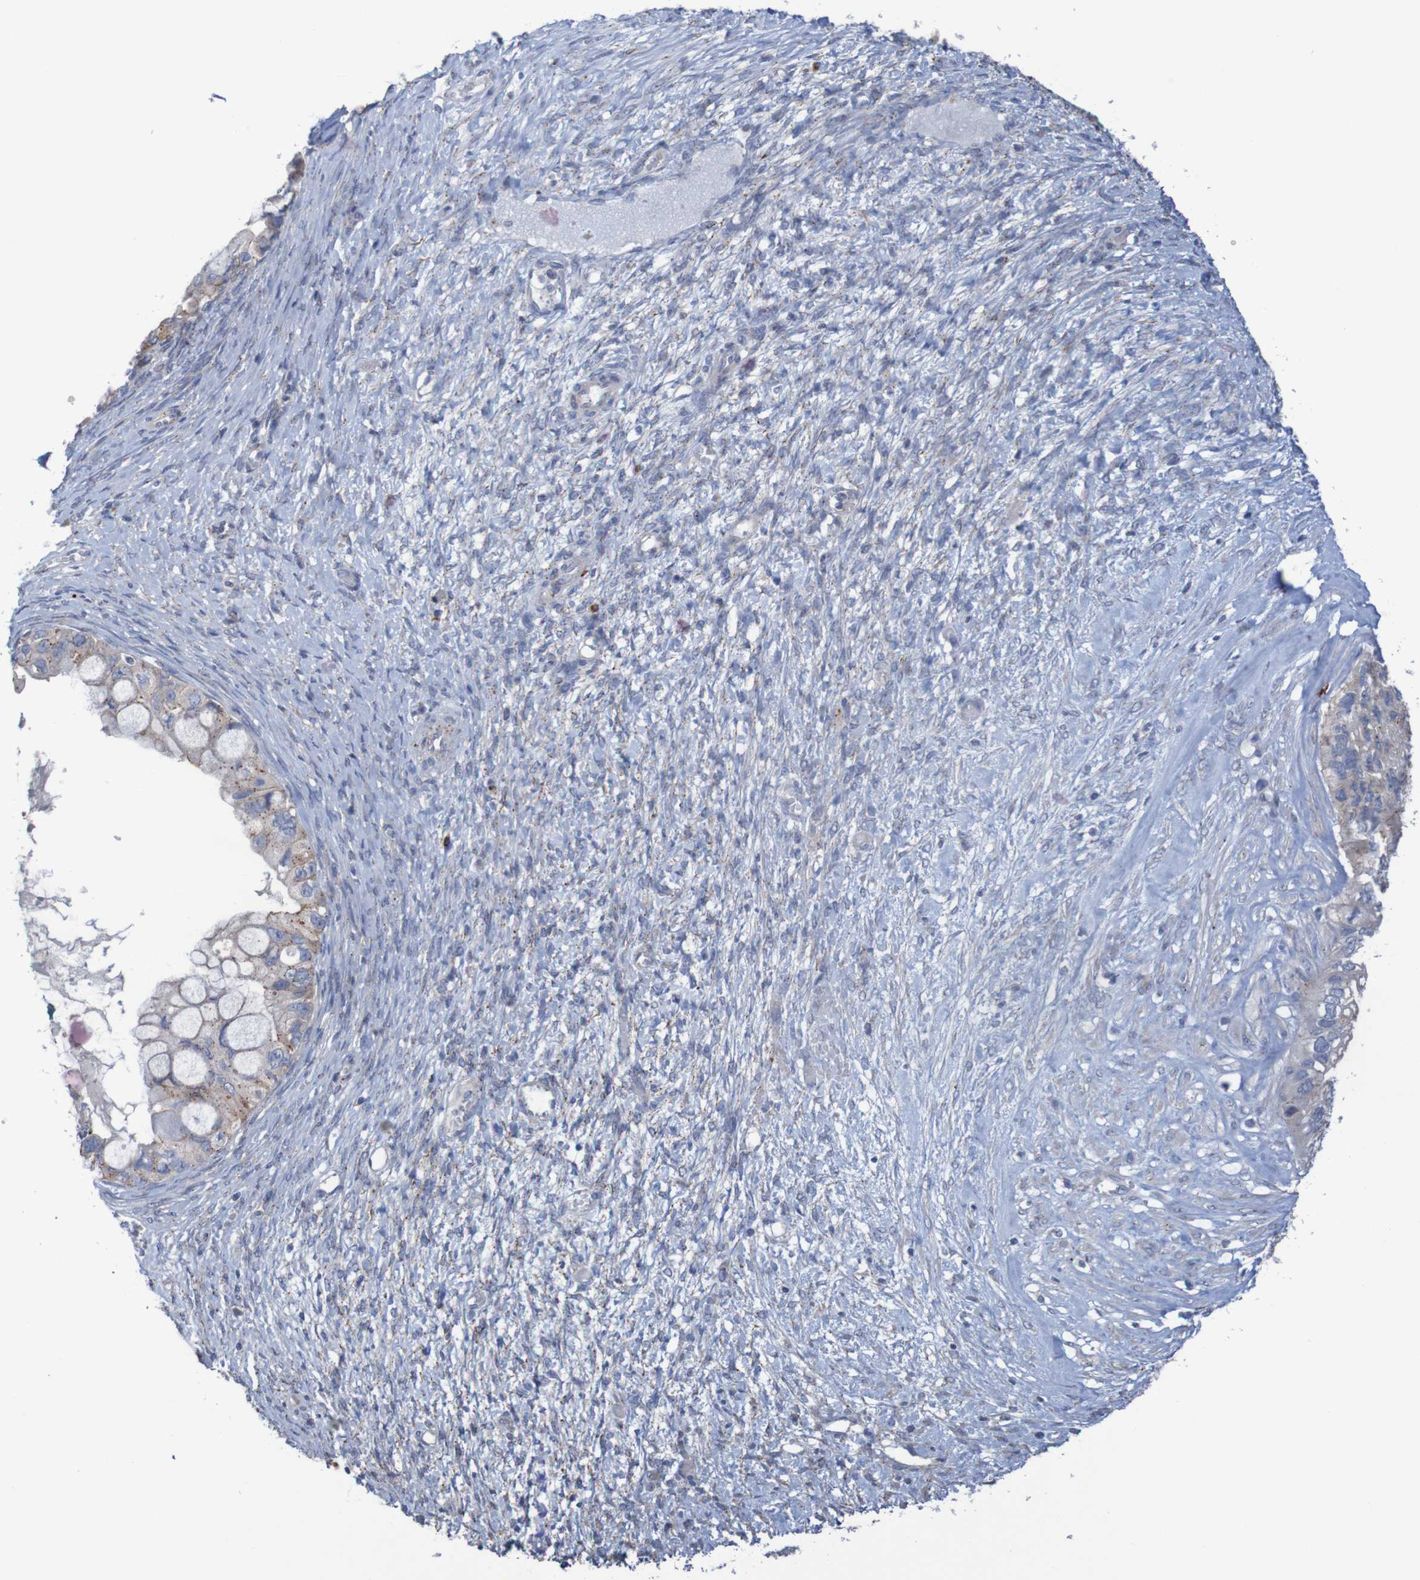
{"staining": {"intensity": "weak", "quantity": ">75%", "location": "cytoplasmic/membranous"}, "tissue": "ovarian cancer", "cell_type": "Tumor cells", "image_type": "cancer", "snomed": [{"axis": "morphology", "description": "Cystadenocarcinoma, mucinous, NOS"}, {"axis": "topography", "description": "Ovary"}], "caption": "Protein staining exhibits weak cytoplasmic/membranous expression in about >75% of tumor cells in mucinous cystadenocarcinoma (ovarian). Immunohistochemistry stains the protein in brown and the nuclei are stained blue.", "gene": "ANGPT4", "patient": {"sex": "female", "age": 80}}